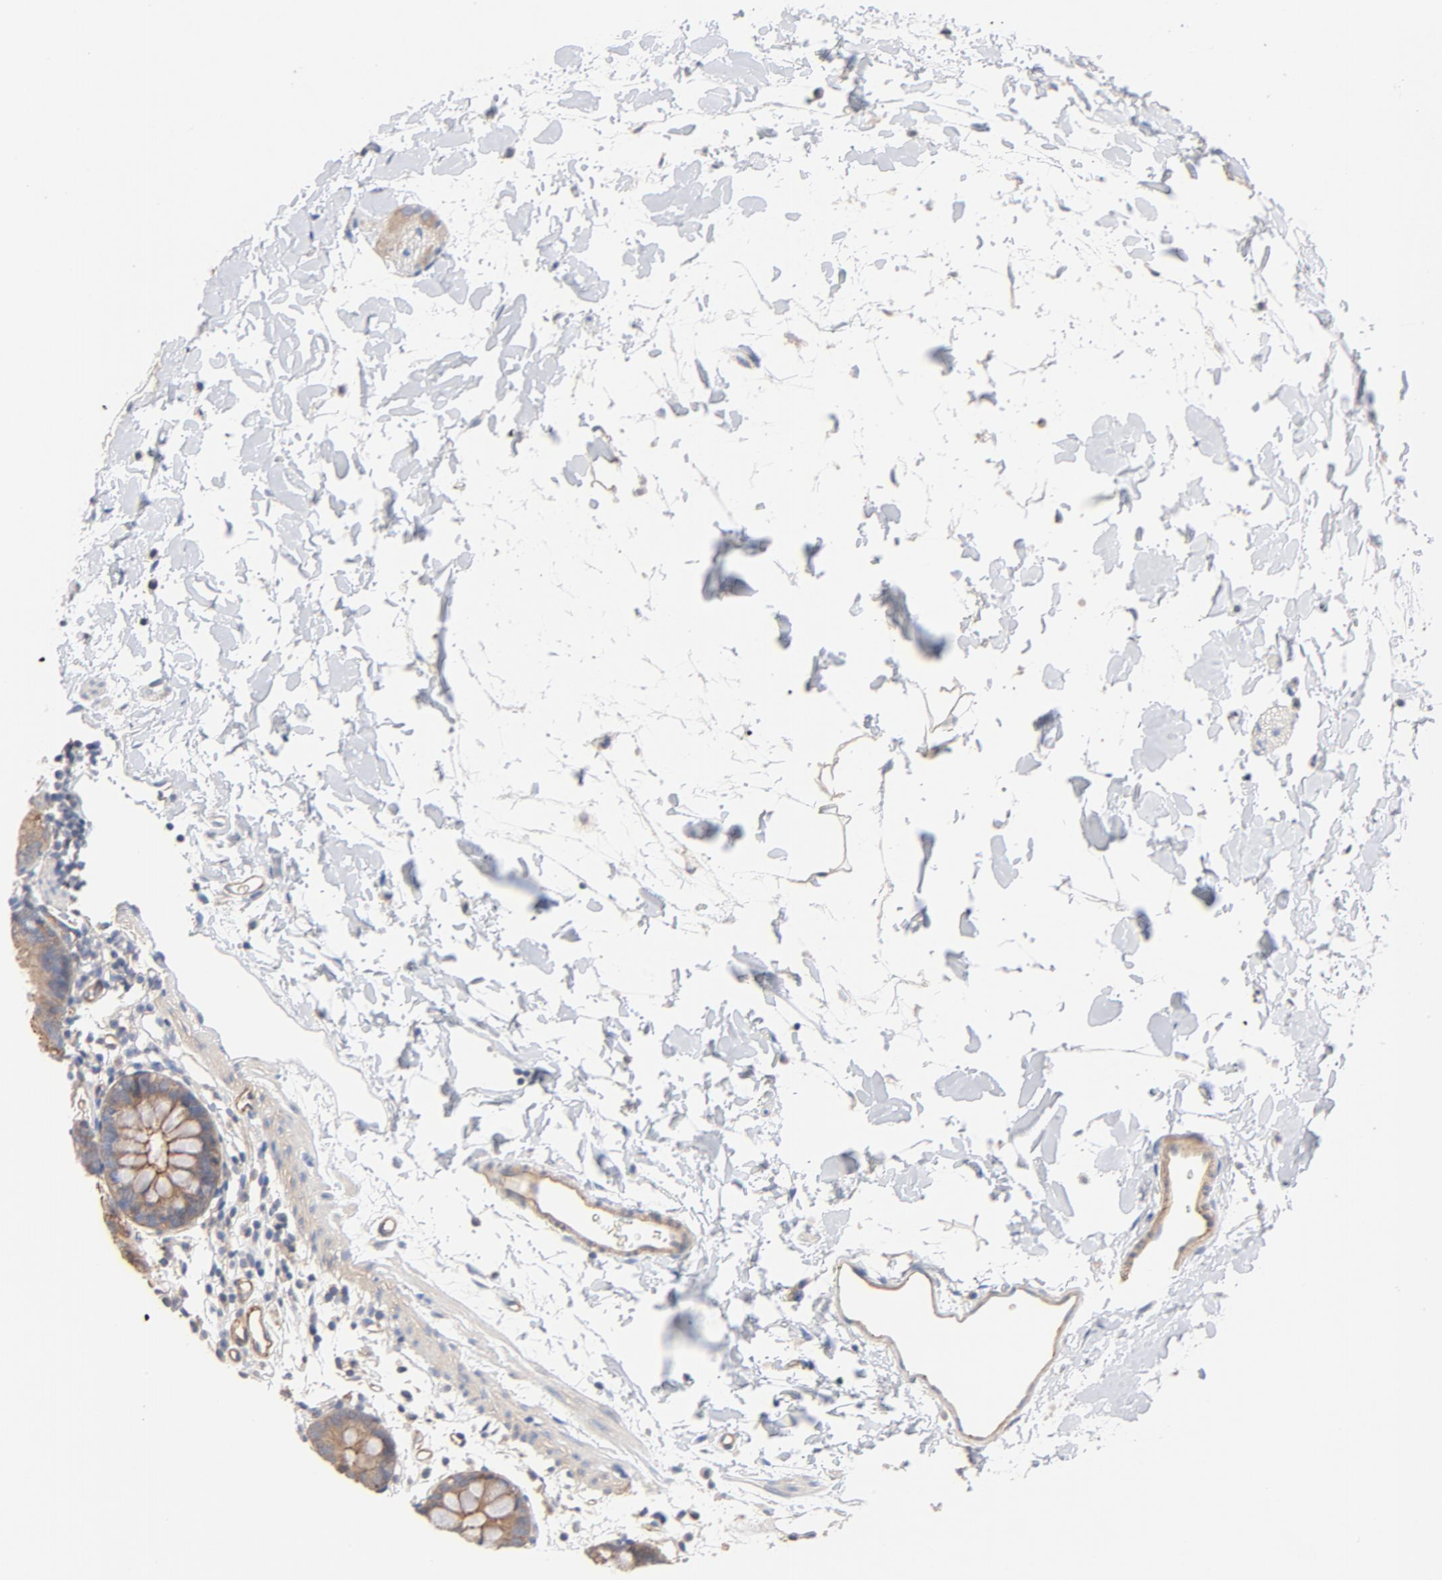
{"staining": {"intensity": "weak", "quantity": ">75%", "location": "cytoplasmic/membranous"}, "tissue": "colon", "cell_type": "Endothelial cells", "image_type": "normal", "snomed": [{"axis": "morphology", "description": "Normal tissue, NOS"}, {"axis": "topography", "description": "Colon"}], "caption": "Protein analysis of benign colon demonstrates weak cytoplasmic/membranous staining in approximately >75% of endothelial cells. The staining was performed using DAB (3,3'-diaminobenzidine) to visualize the protein expression in brown, while the nuclei were stained in blue with hematoxylin (Magnification: 20x).", "gene": "STRN3", "patient": {"sex": "male", "age": 14}}